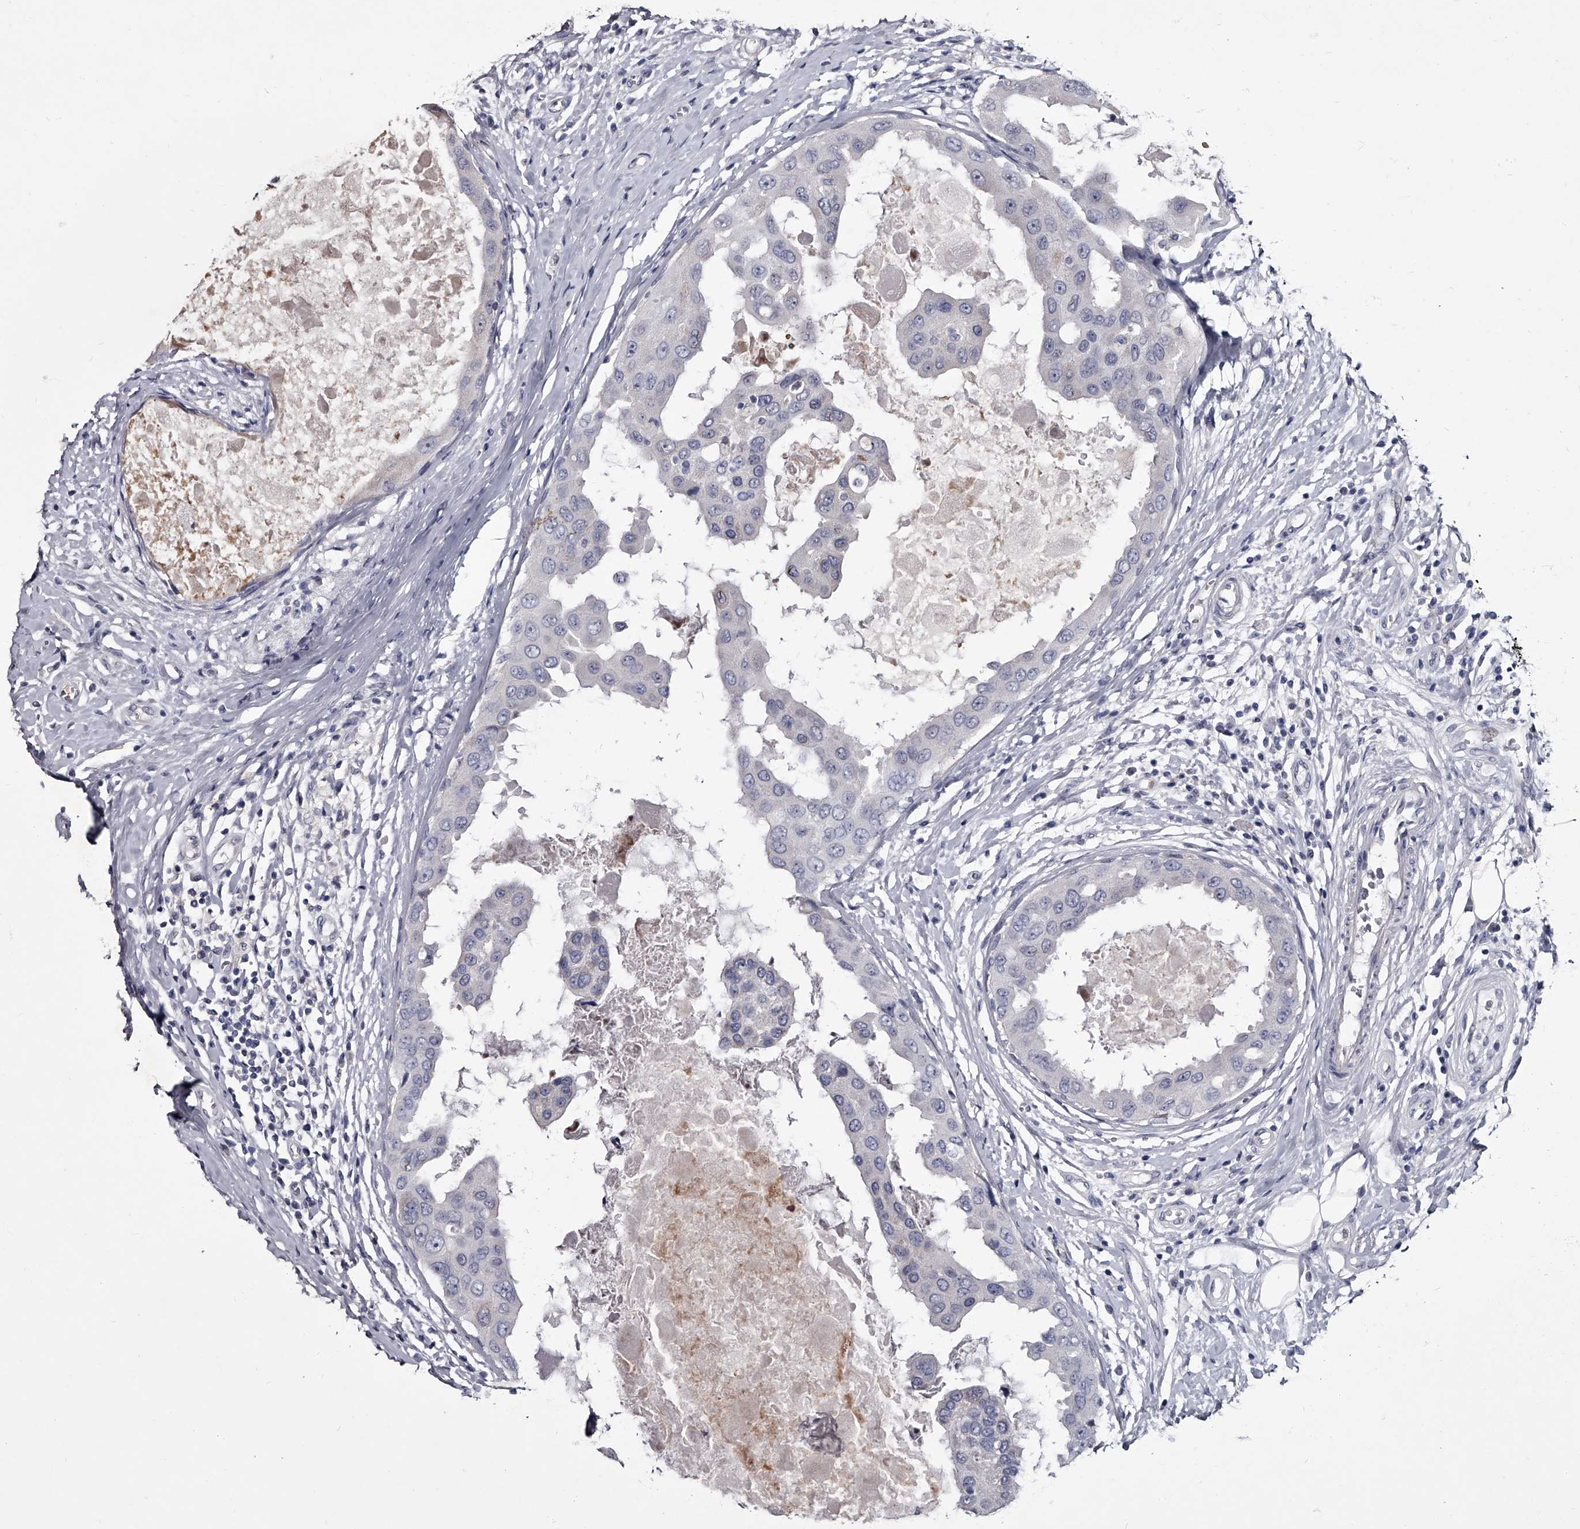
{"staining": {"intensity": "moderate", "quantity": "<25%", "location": "cytoplasmic/membranous"}, "tissue": "breast cancer", "cell_type": "Tumor cells", "image_type": "cancer", "snomed": [{"axis": "morphology", "description": "Duct carcinoma"}, {"axis": "topography", "description": "Breast"}], "caption": "Breast cancer (intraductal carcinoma) stained with immunohistochemistry (IHC) reveals moderate cytoplasmic/membranous expression in about <25% of tumor cells.", "gene": "GAPVD1", "patient": {"sex": "female", "age": 27}}